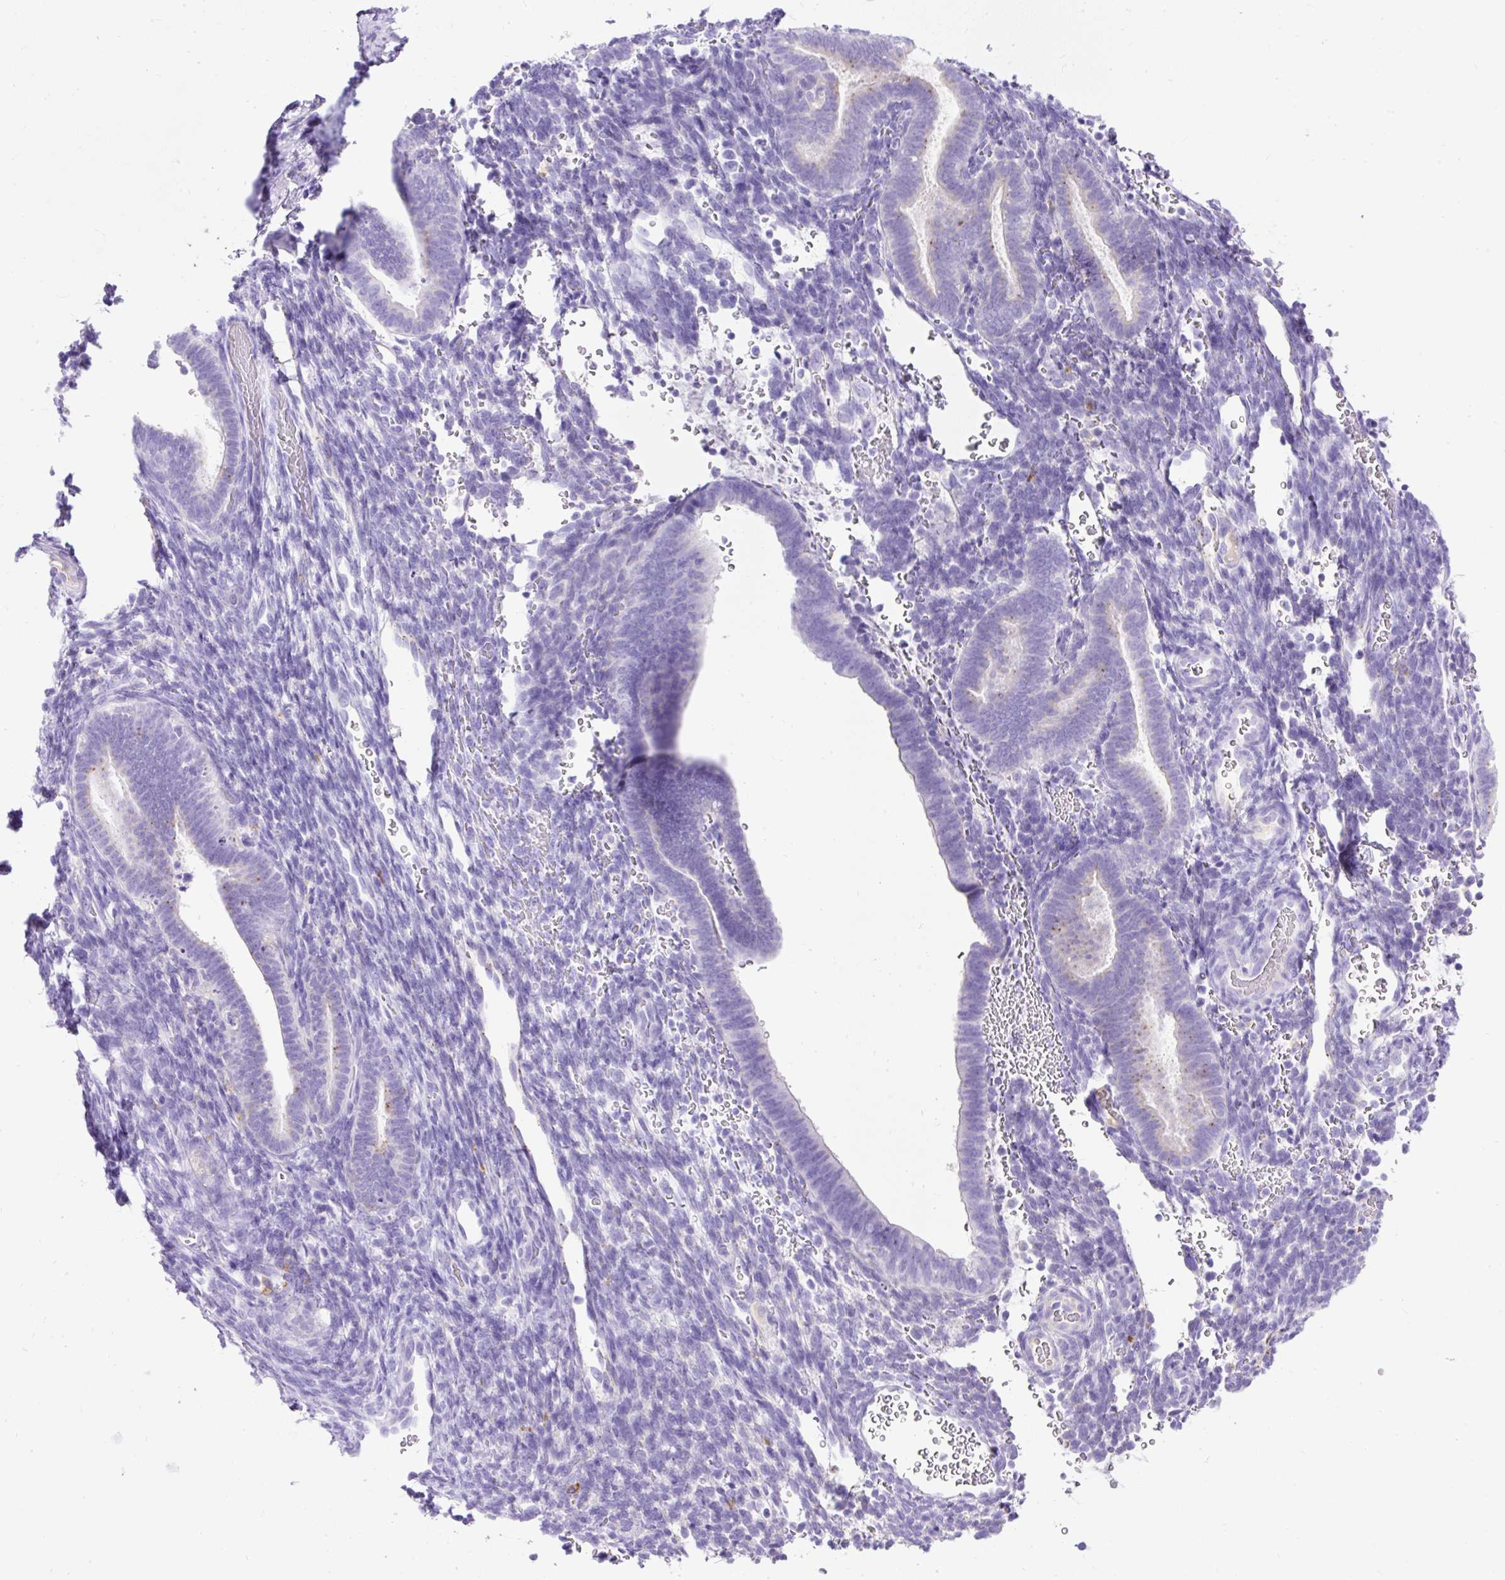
{"staining": {"intensity": "negative", "quantity": "none", "location": "none"}, "tissue": "endometrium", "cell_type": "Cells in endometrial stroma", "image_type": "normal", "snomed": [{"axis": "morphology", "description": "Normal tissue, NOS"}, {"axis": "topography", "description": "Endometrium"}], "caption": "A high-resolution micrograph shows IHC staining of normal endometrium, which reveals no significant expression in cells in endometrial stroma. (Immunohistochemistry, brightfield microscopy, high magnification).", "gene": "HEXB", "patient": {"sex": "female", "age": 34}}